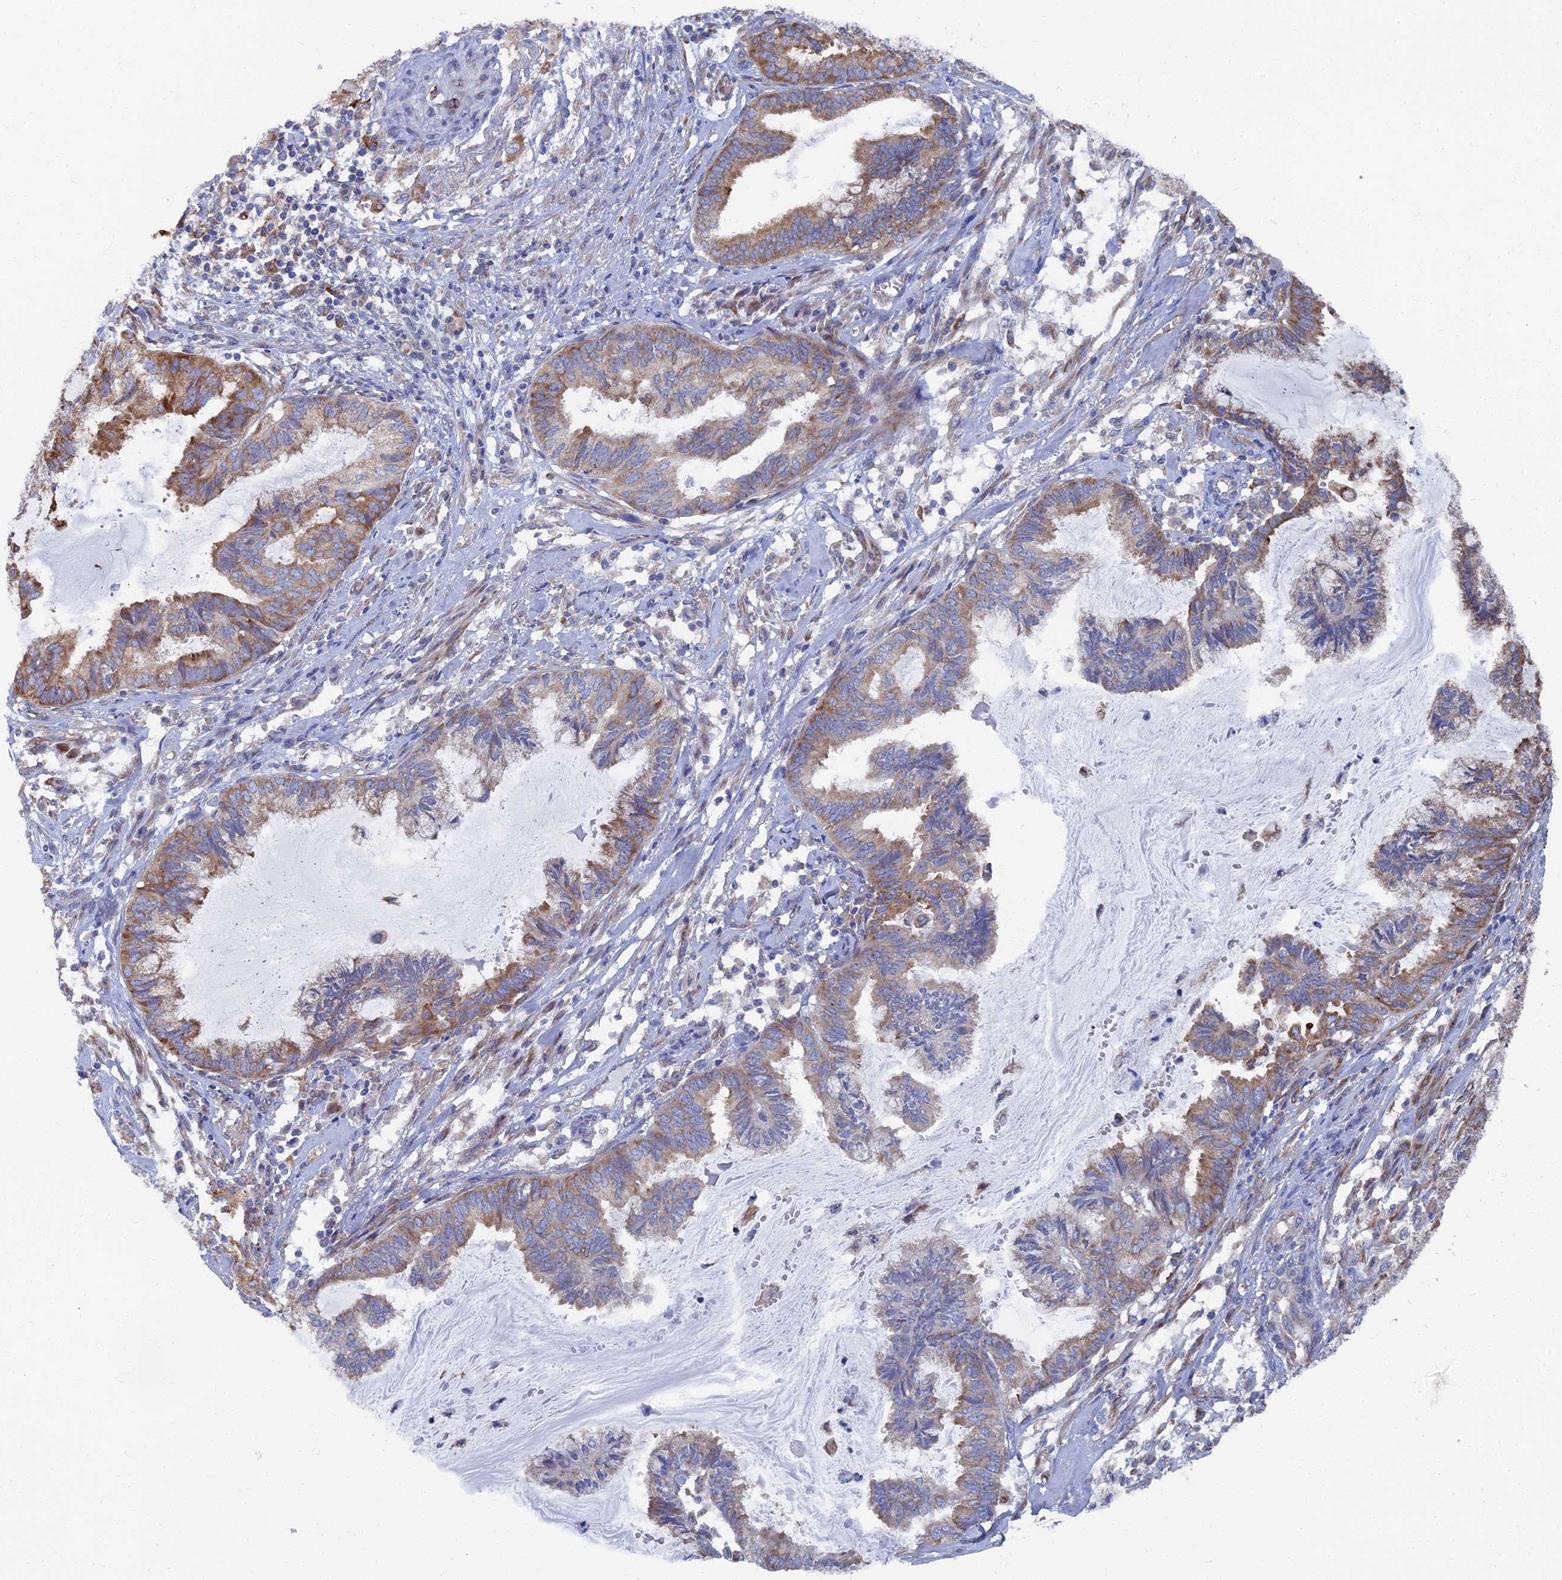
{"staining": {"intensity": "weak", "quantity": "25%-75%", "location": "cytoplasmic/membranous"}, "tissue": "endometrial cancer", "cell_type": "Tumor cells", "image_type": "cancer", "snomed": [{"axis": "morphology", "description": "Adenocarcinoma, NOS"}, {"axis": "topography", "description": "Endometrium"}], "caption": "Immunohistochemical staining of endometrial cancer exhibits weak cytoplasmic/membranous protein positivity in approximately 25%-75% of tumor cells.", "gene": "YBX1", "patient": {"sex": "female", "age": 86}}